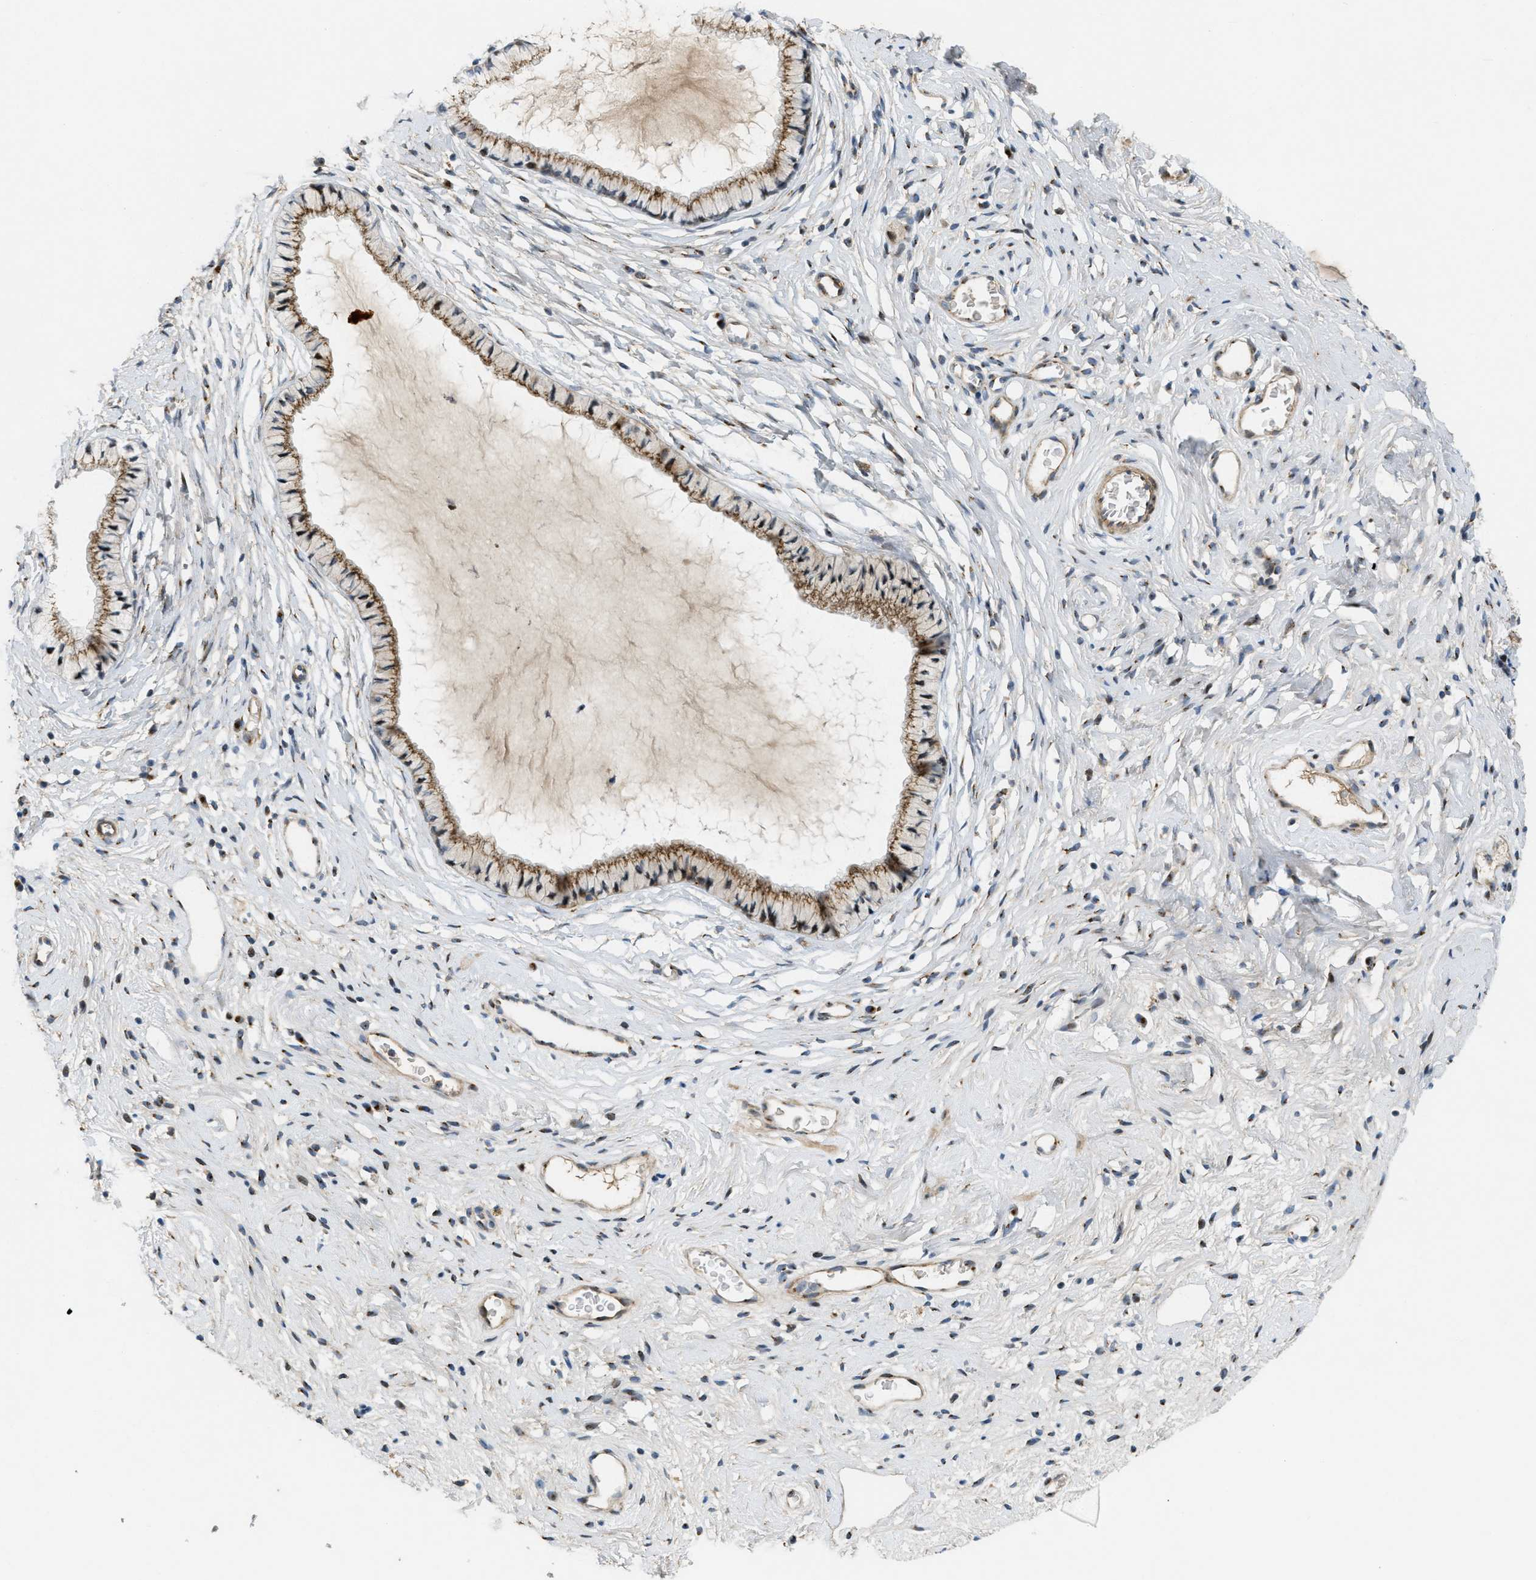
{"staining": {"intensity": "moderate", "quantity": ">75%", "location": "cytoplasmic/membranous"}, "tissue": "cervix", "cell_type": "Glandular cells", "image_type": "normal", "snomed": [{"axis": "morphology", "description": "Normal tissue, NOS"}, {"axis": "topography", "description": "Cervix"}], "caption": "About >75% of glandular cells in normal cervix exhibit moderate cytoplasmic/membranous protein staining as visualized by brown immunohistochemical staining.", "gene": "ZFPL1", "patient": {"sex": "female", "age": 77}}